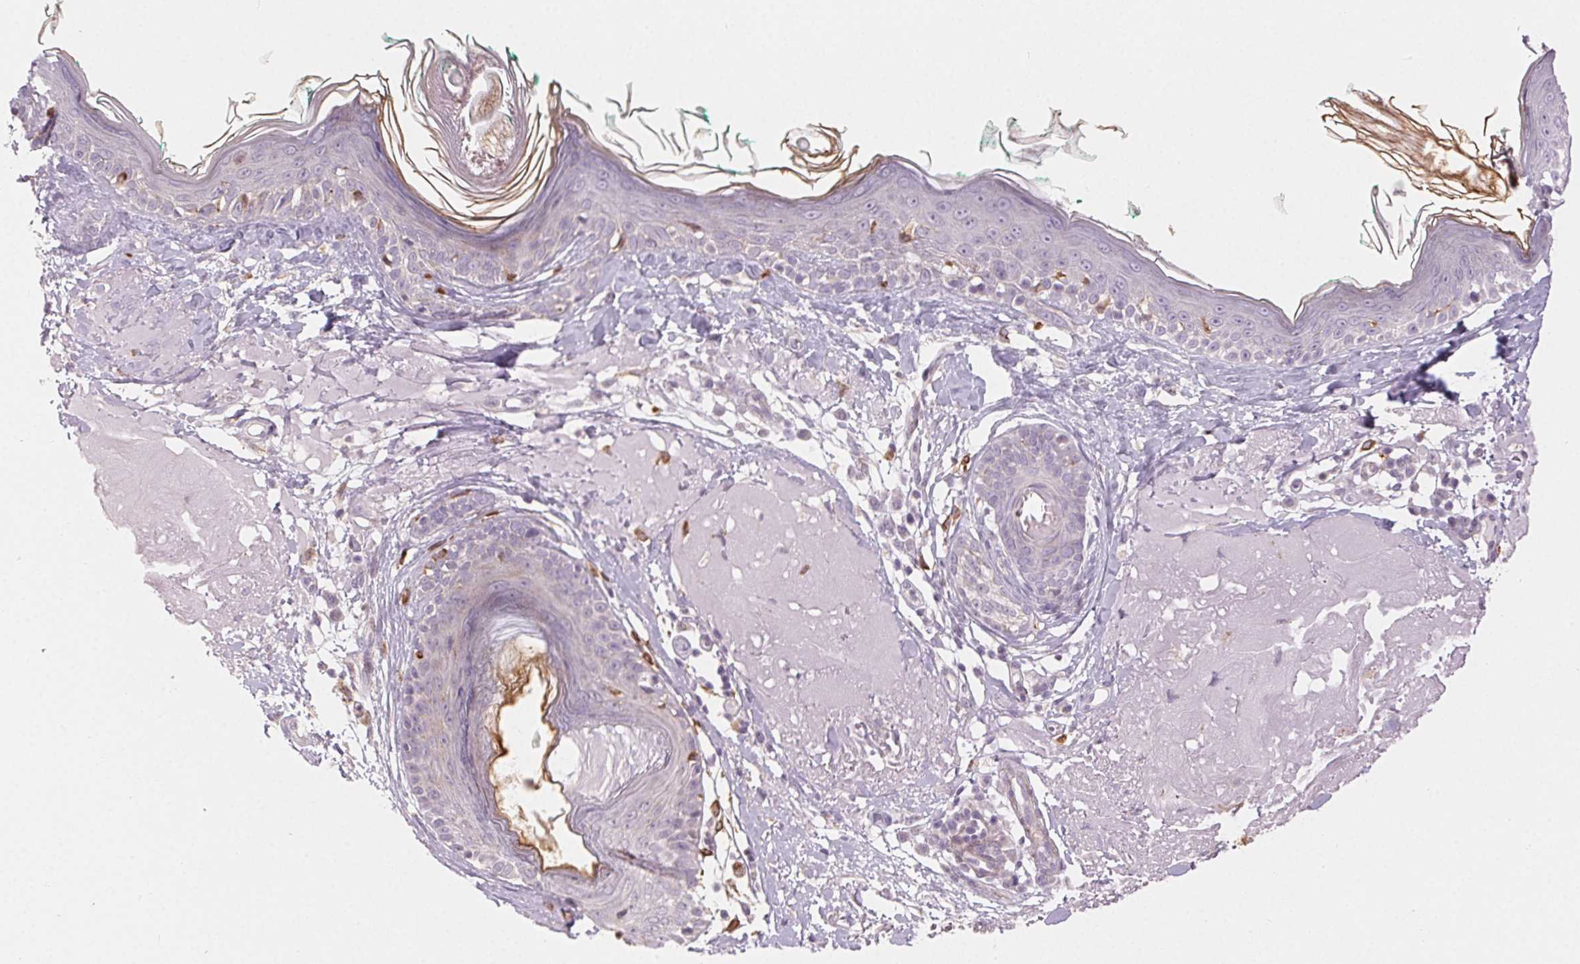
{"staining": {"intensity": "negative", "quantity": "none", "location": "none"}, "tissue": "skin", "cell_type": "Fibroblasts", "image_type": "normal", "snomed": [{"axis": "morphology", "description": "Normal tissue, NOS"}, {"axis": "topography", "description": "Skin"}], "caption": "The IHC image has no significant expression in fibroblasts of skin. Brightfield microscopy of immunohistochemistry (IHC) stained with DAB (3,3'-diaminobenzidine) (brown) and hematoxylin (blue), captured at high magnification.", "gene": "RPGRIP1", "patient": {"sex": "male", "age": 73}}